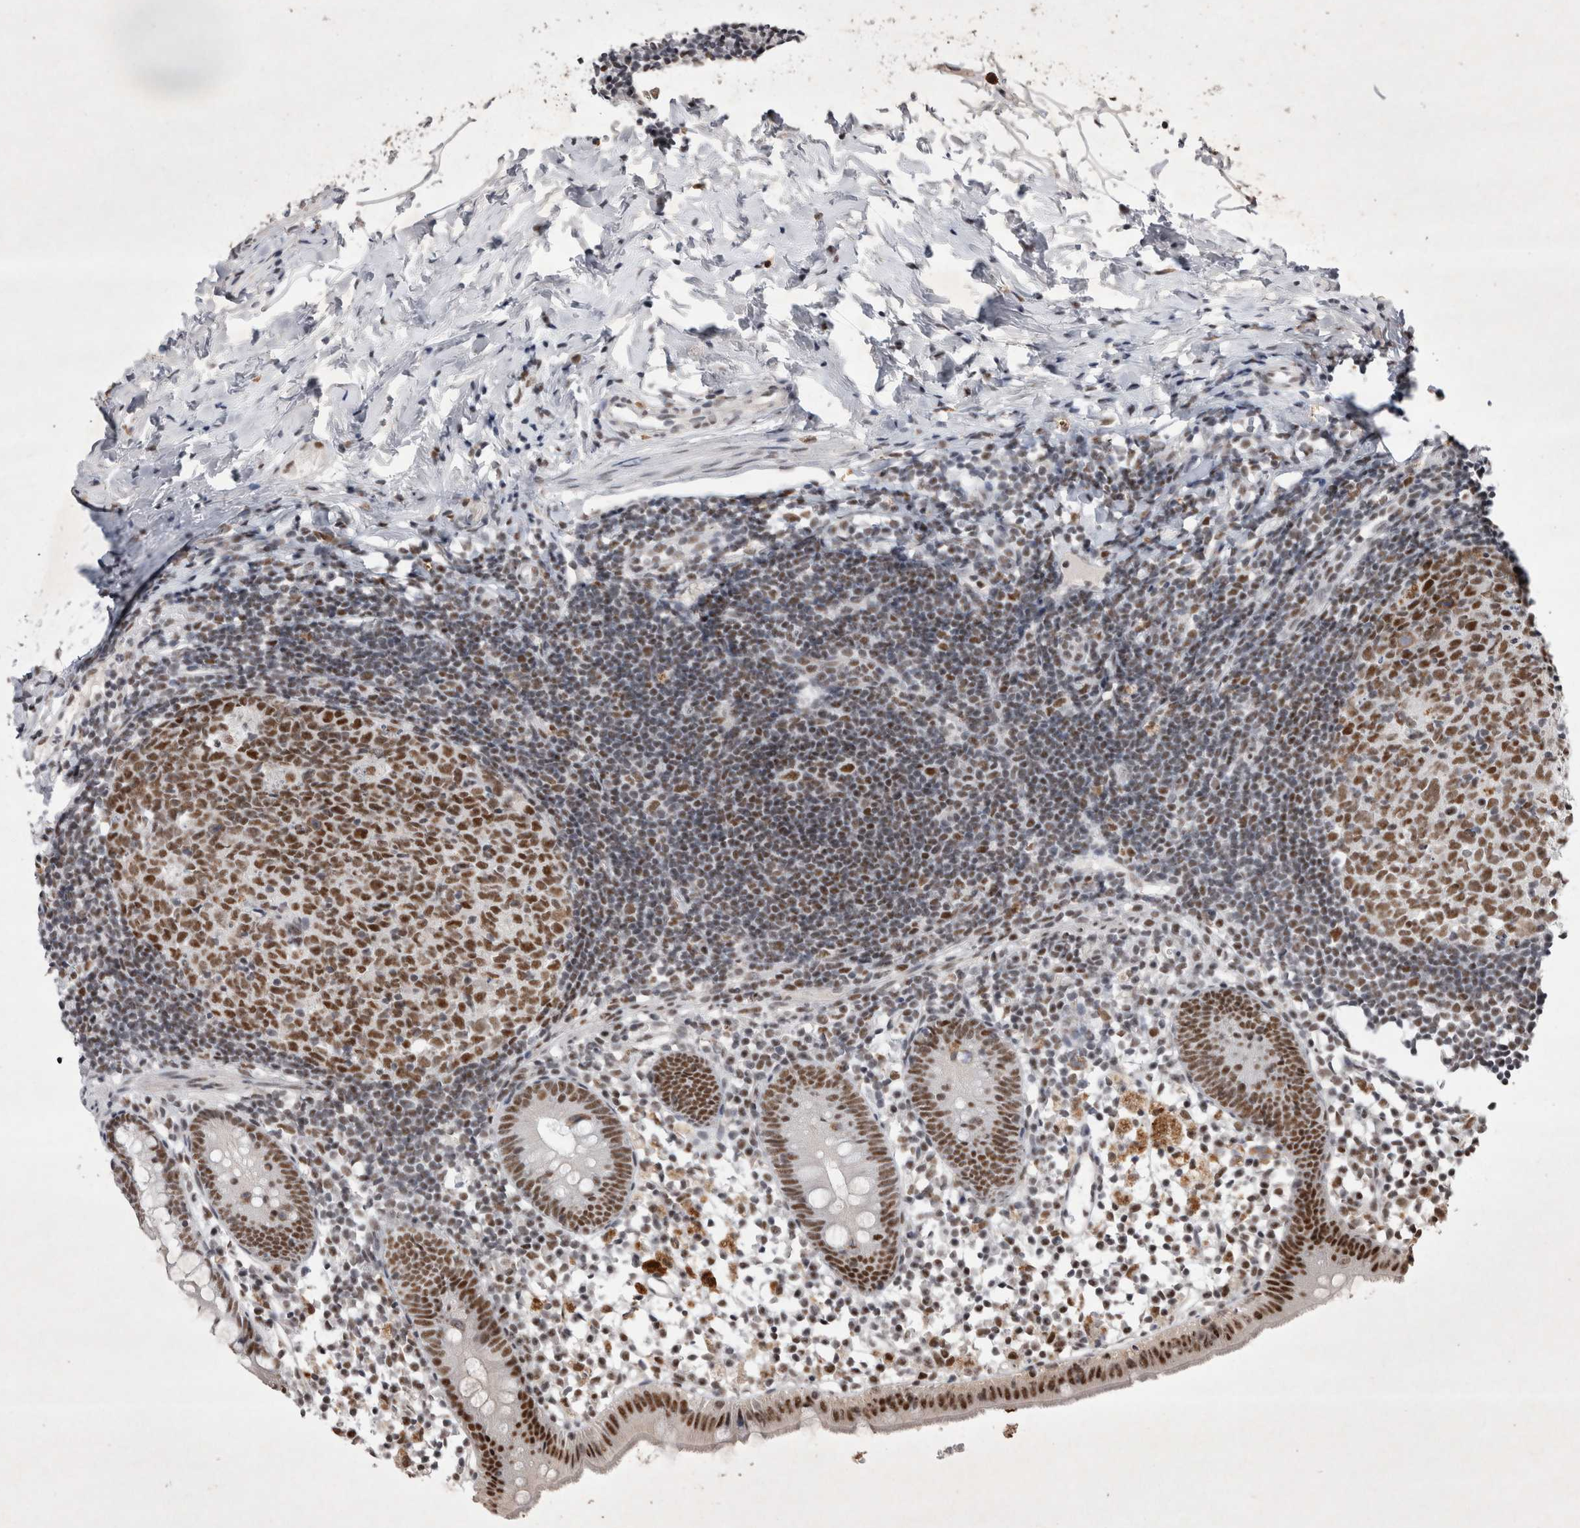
{"staining": {"intensity": "strong", "quantity": "25%-75%", "location": "nuclear"}, "tissue": "appendix", "cell_type": "Glandular cells", "image_type": "normal", "snomed": [{"axis": "morphology", "description": "Normal tissue, NOS"}, {"axis": "topography", "description": "Appendix"}], "caption": "Immunohistochemical staining of normal appendix displays high levels of strong nuclear staining in about 25%-75% of glandular cells. (Stains: DAB in brown, nuclei in blue, Microscopy: brightfield microscopy at high magnification).", "gene": "RBM6", "patient": {"sex": "female", "age": 20}}